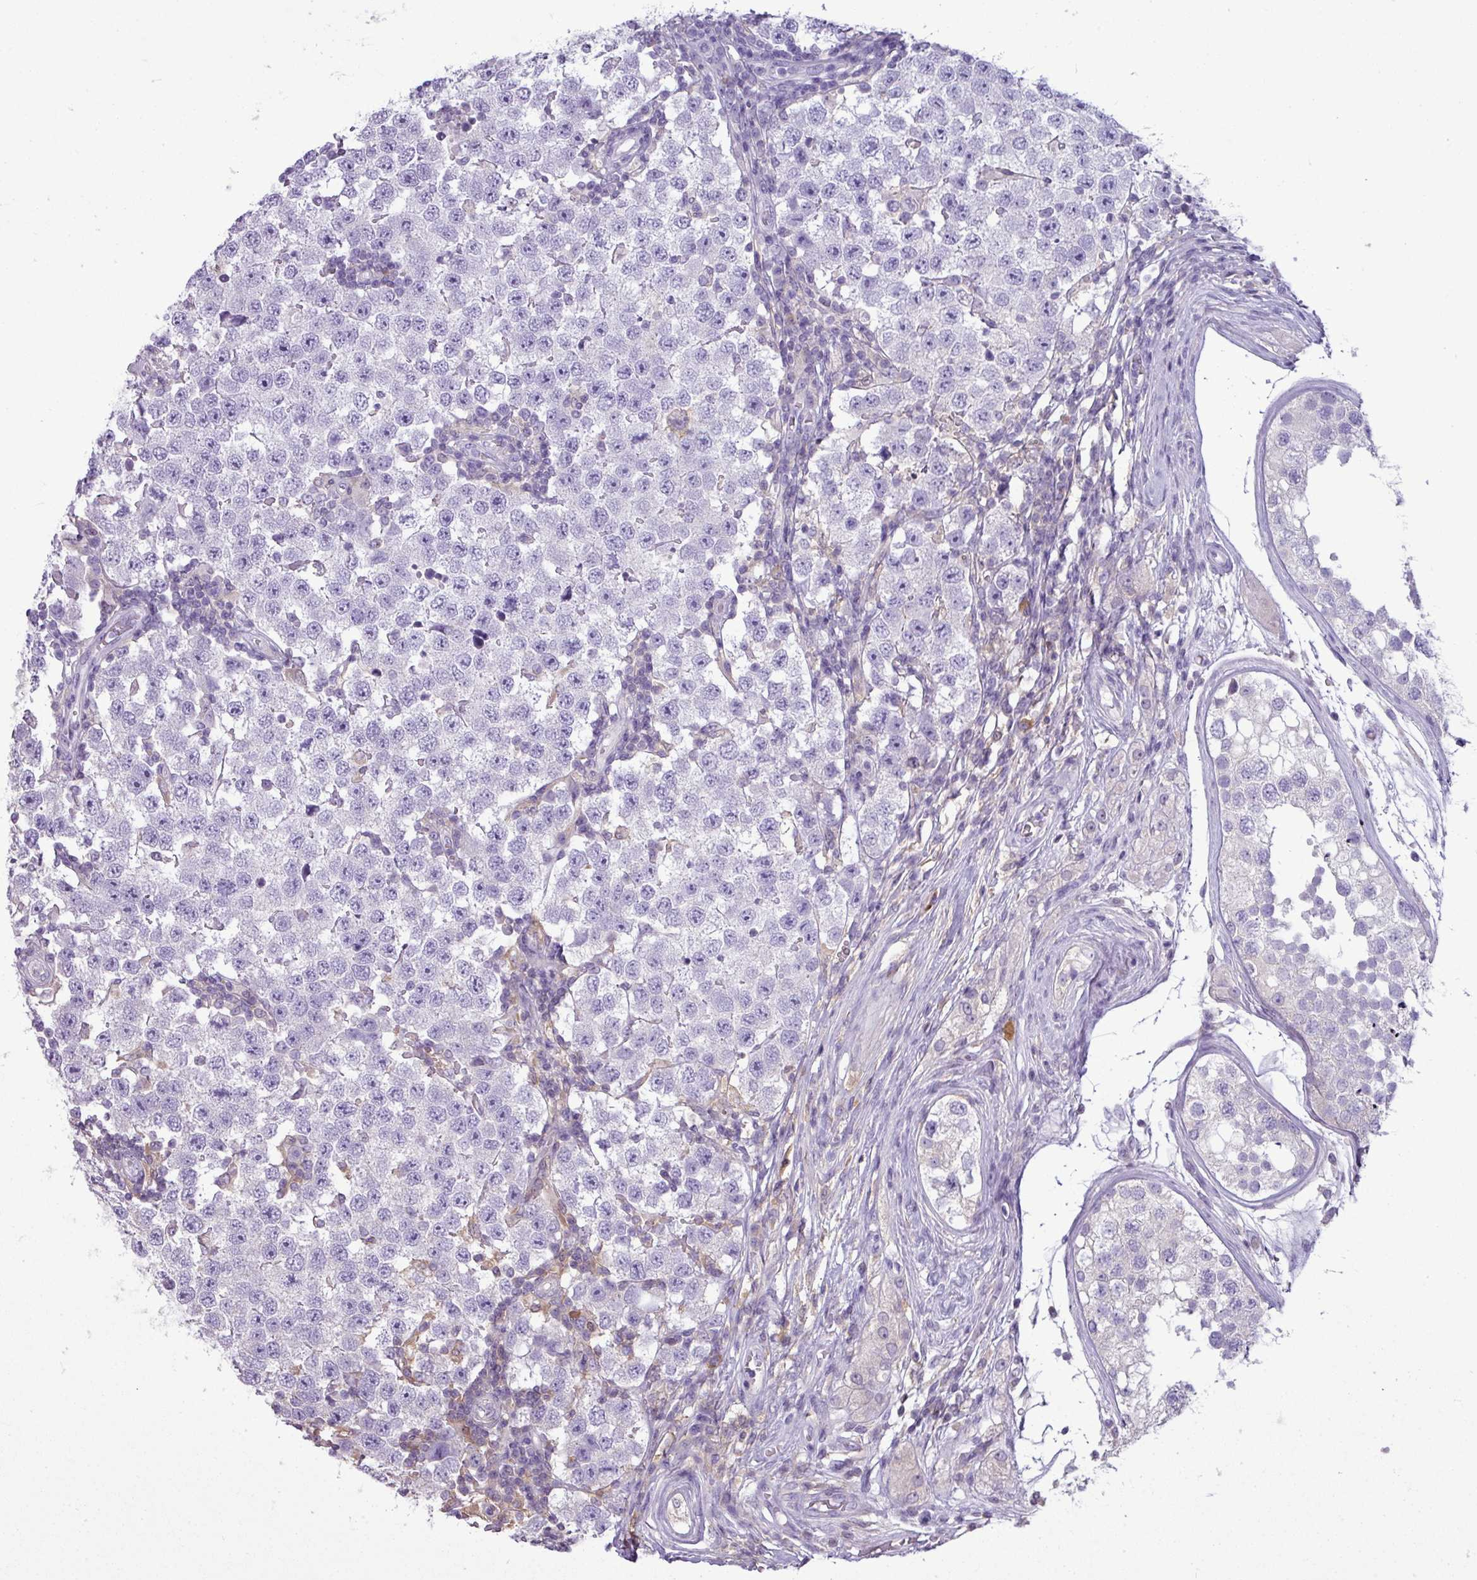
{"staining": {"intensity": "negative", "quantity": "none", "location": "none"}, "tissue": "testis cancer", "cell_type": "Tumor cells", "image_type": "cancer", "snomed": [{"axis": "morphology", "description": "Seminoma, NOS"}, {"axis": "topography", "description": "Testis"}], "caption": "The histopathology image shows no significant expression in tumor cells of testis cancer.", "gene": "STAT5A", "patient": {"sex": "male", "age": 34}}